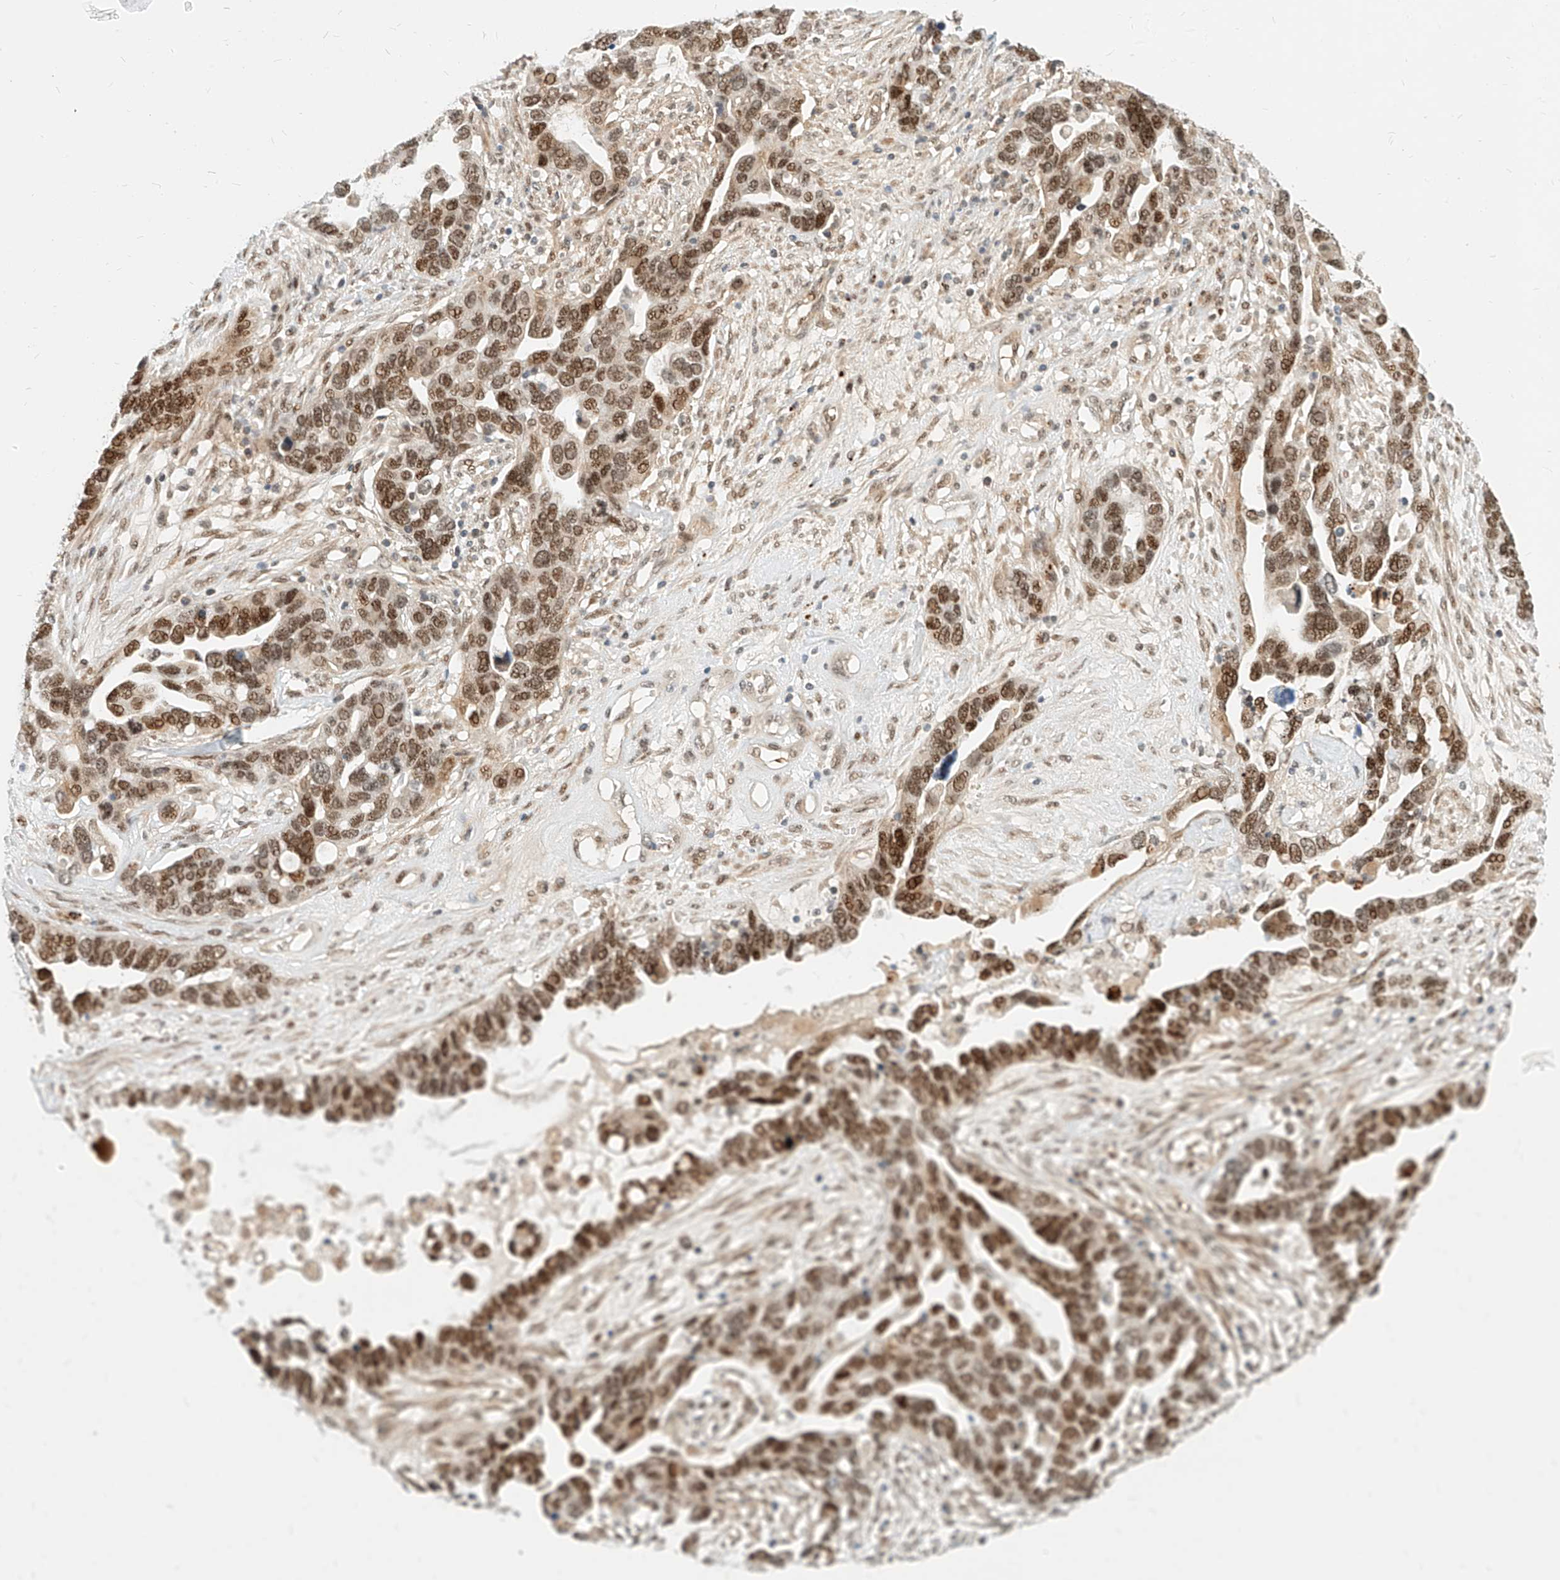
{"staining": {"intensity": "moderate", "quantity": ">75%", "location": "nuclear"}, "tissue": "ovarian cancer", "cell_type": "Tumor cells", "image_type": "cancer", "snomed": [{"axis": "morphology", "description": "Cystadenocarcinoma, serous, NOS"}, {"axis": "topography", "description": "Ovary"}], "caption": "Immunohistochemistry staining of ovarian cancer (serous cystadenocarcinoma), which displays medium levels of moderate nuclear positivity in about >75% of tumor cells indicating moderate nuclear protein expression. The staining was performed using DAB (3,3'-diaminobenzidine) (brown) for protein detection and nuclei were counterstained in hematoxylin (blue).", "gene": "CBX8", "patient": {"sex": "female", "age": 54}}